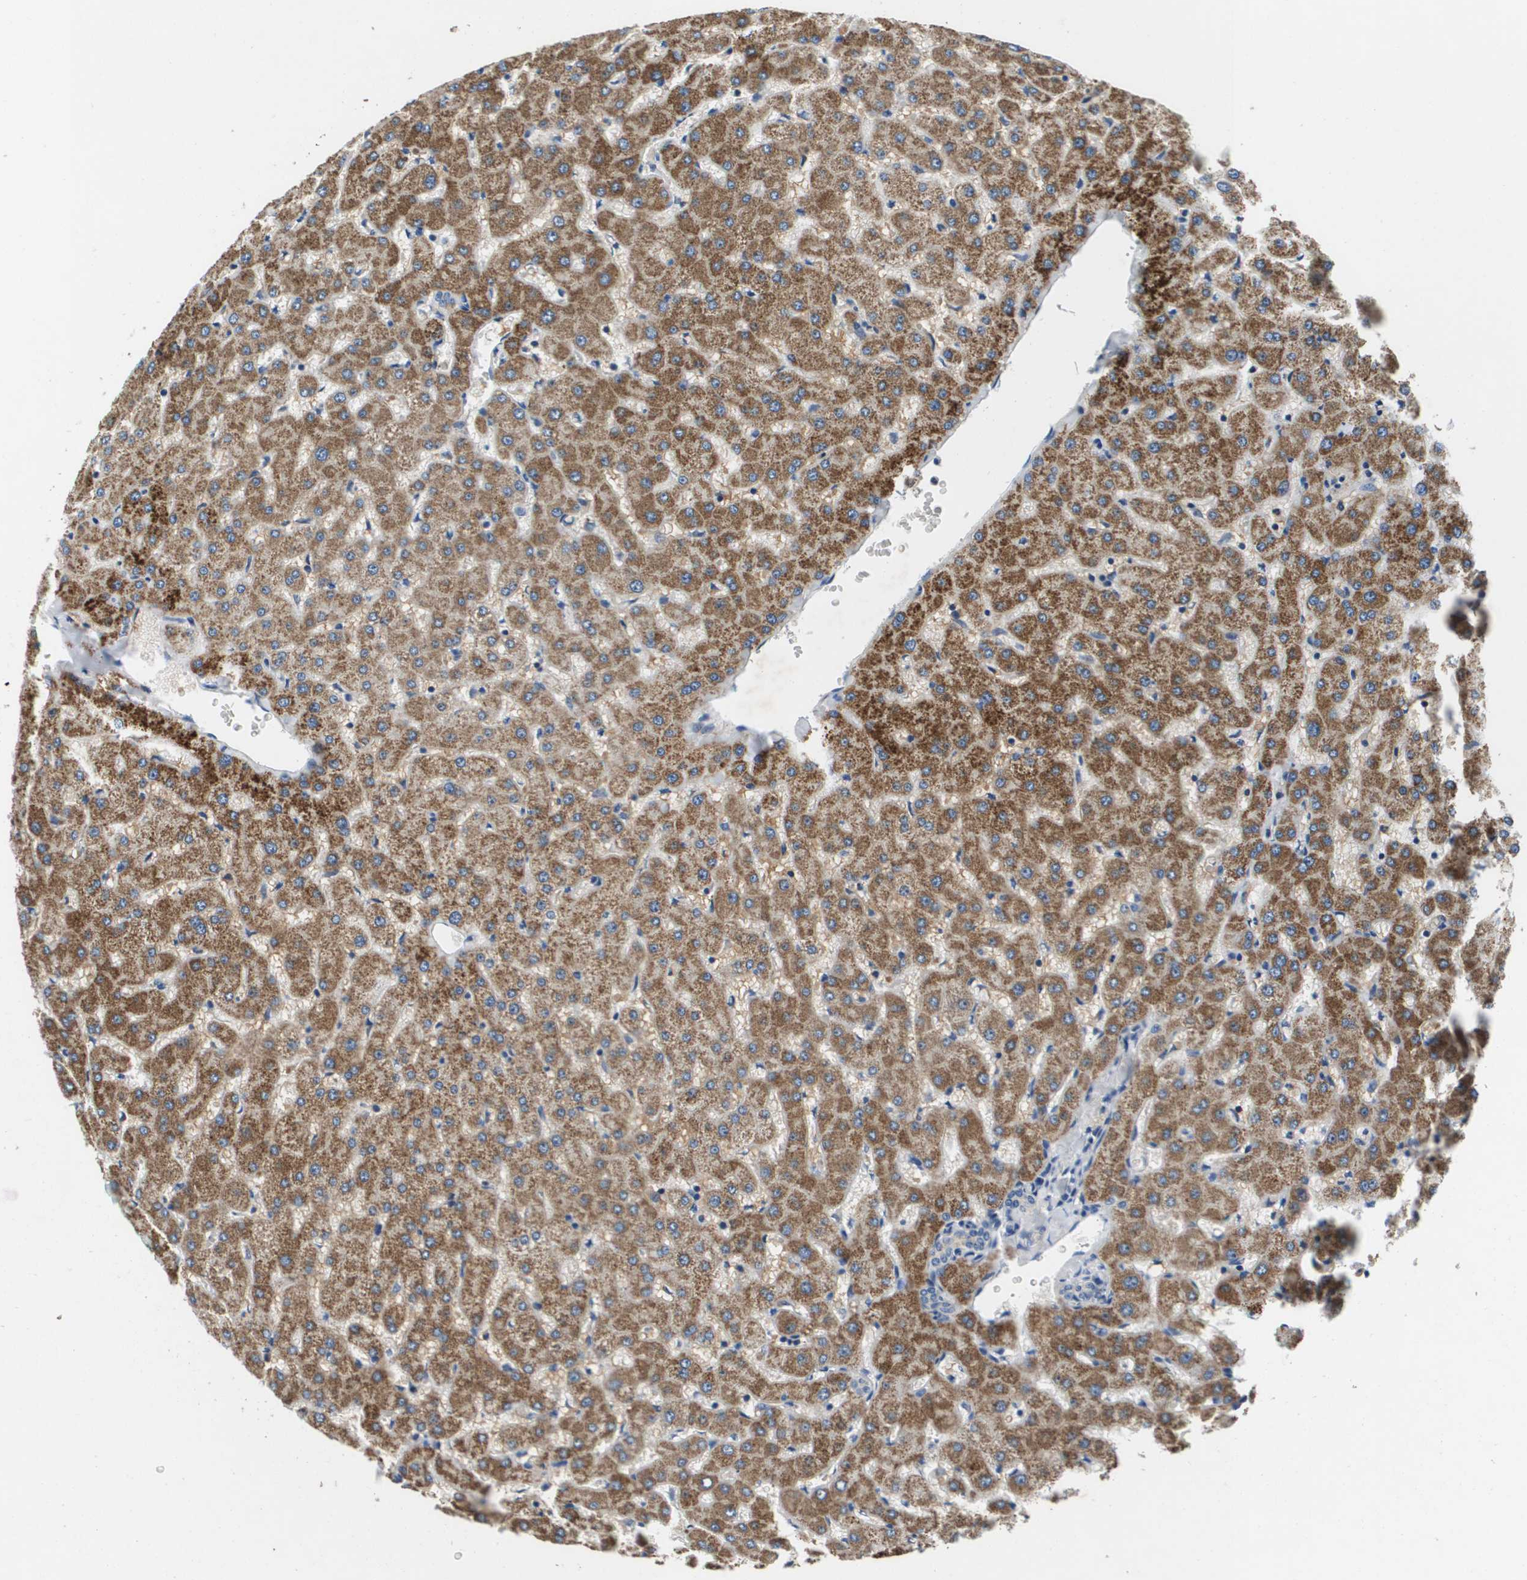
{"staining": {"intensity": "negative", "quantity": "none", "location": "none"}, "tissue": "liver", "cell_type": "Cholangiocytes", "image_type": "normal", "snomed": [{"axis": "morphology", "description": "Normal tissue, NOS"}, {"axis": "topography", "description": "Liver"}], "caption": "Immunohistochemical staining of benign liver exhibits no significant expression in cholangiocytes.", "gene": "KCNQ5", "patient": {"sex": "female", "age": 63}}